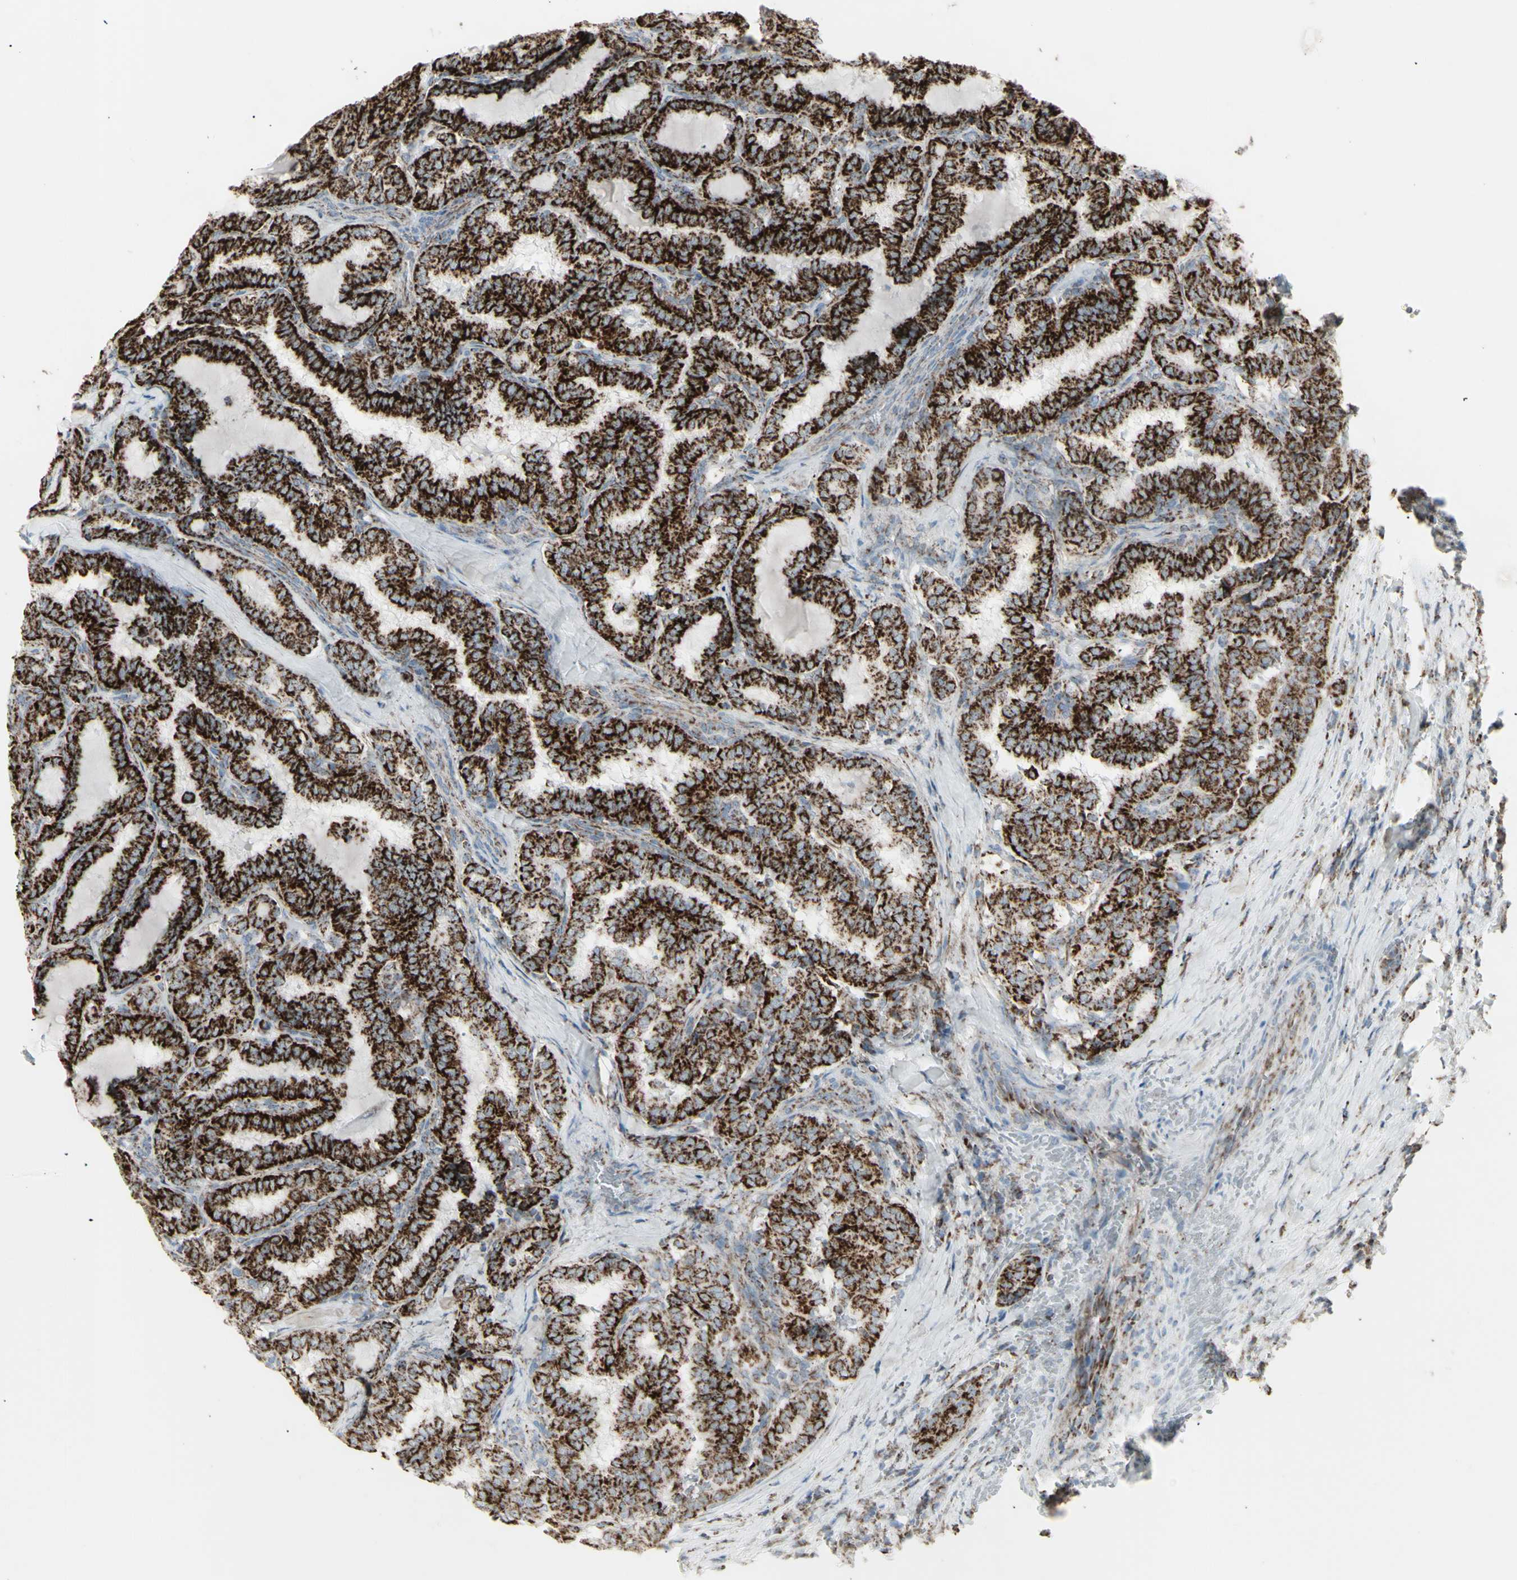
{"staining": {"intensity": "strong", "quantity": ">75%", "location": "cytoplasmic/membranous"}, "tissue": "thyroid cancer", "cell_type": "Tumor cells", "image_type": "cancer", "snomed": [{"axis": "morphology", "description": "Normal tissue, NOS"}, {"axis": "morphology", "description": "Papillary adenocarcinoma, NOS"}, {"axis": "topography", "description": "Thyroid gland"}], "caption": "Immunohistochemical staining of thyroid cancer demonstrates strong cytoplasmic/membranous protein positivity in about >75% of tumor cells.", "gene": "PLGRKT", "patient": {"sex": "female", "age": 30}}